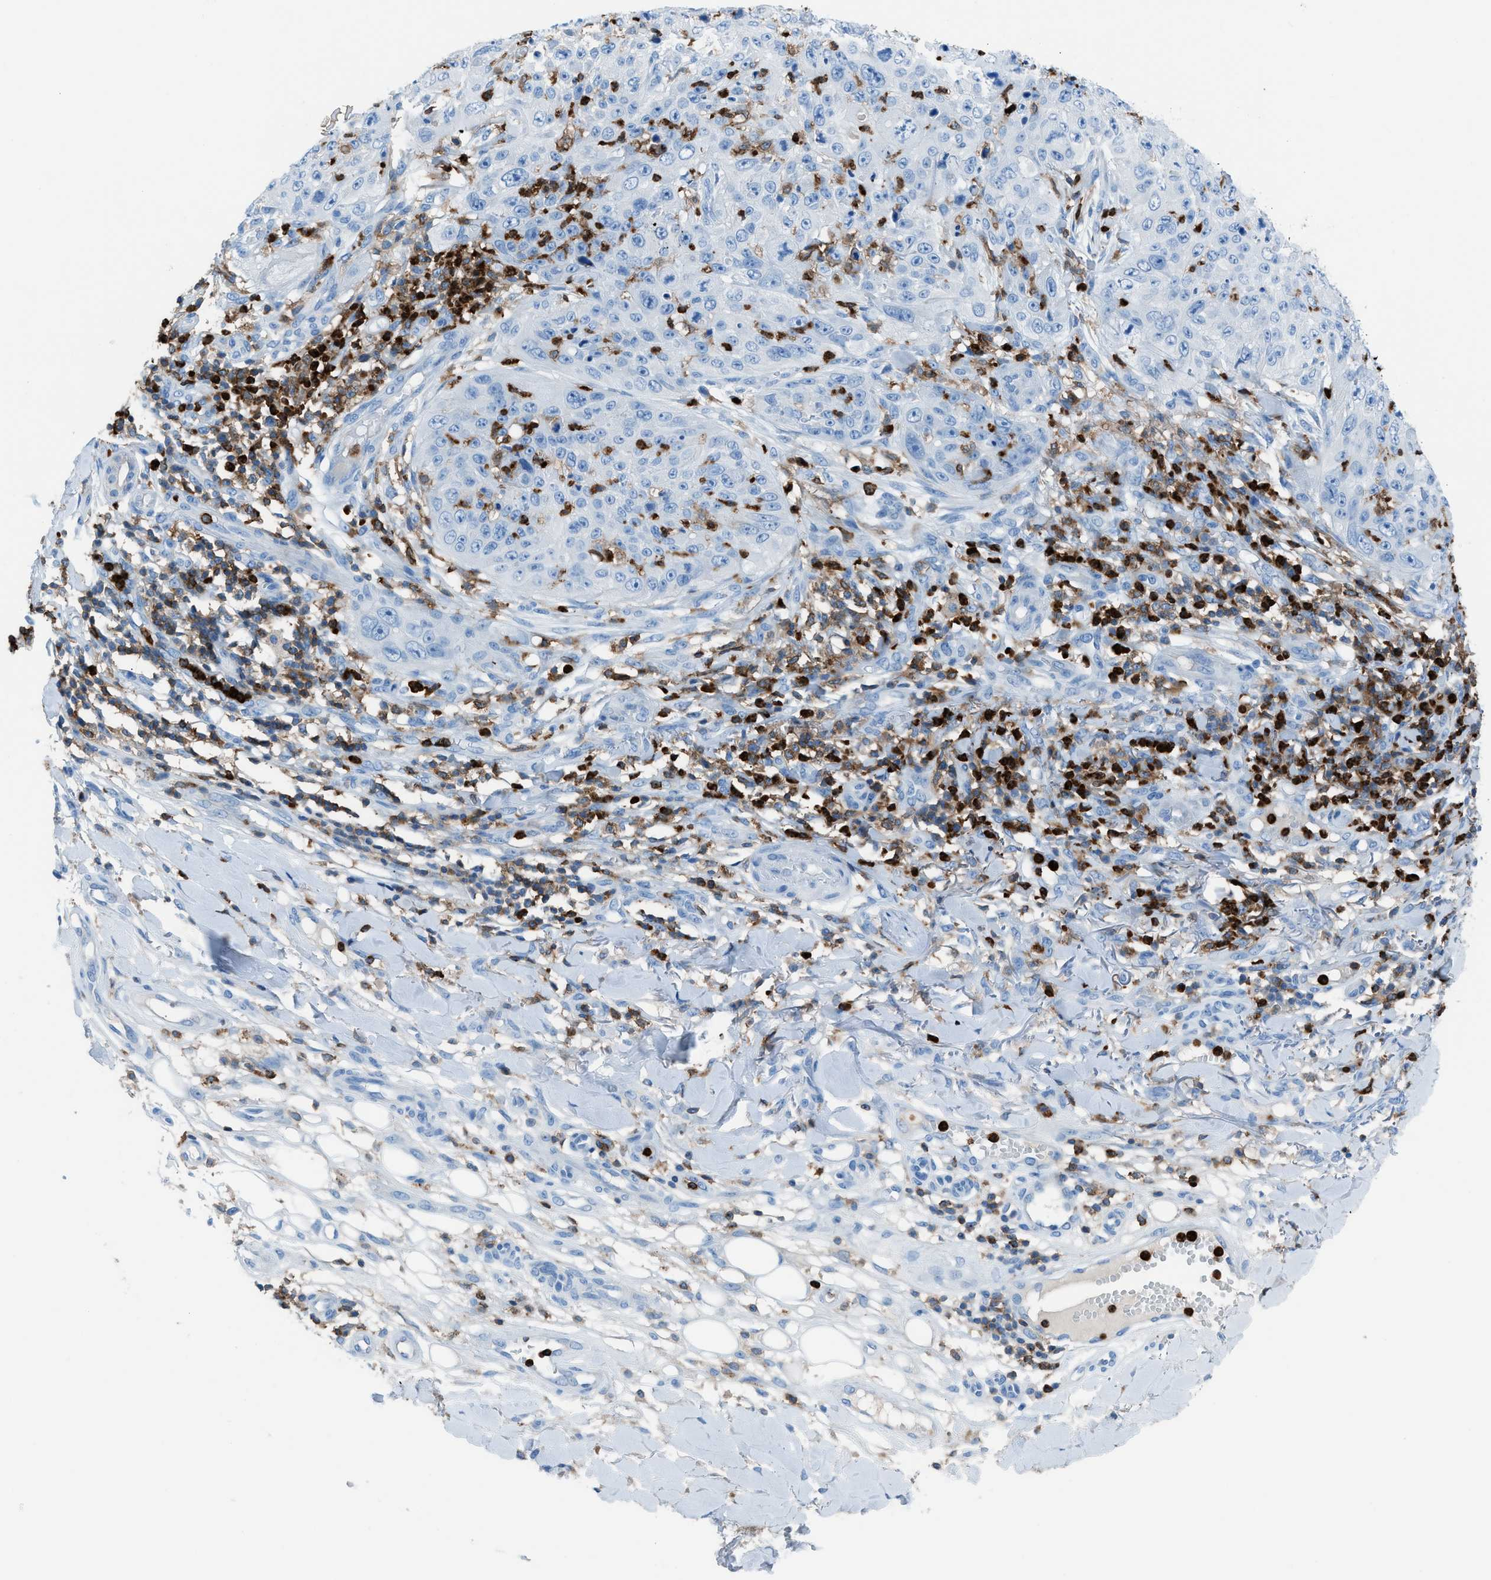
{"staining": {"intensity": "negative", "quantity": "none", "location": "none"}, "tissue": "skin cancer", "cell_type": "Tumor cells", "image_type": "cancer", "snomed": [{"axis": "morphology", "description": "Squamous cell carcinoma, NOS"}, {"axis": "topography", "description": "Skin"}], "caption": "A photomicrograph of skin squamous cell carcinoma stained for a protein displays no brown staining in tumor cells. (Immunohistochemistry (ihc), brightfield microscopy, high magnification).", "gene": "ITGB2", "patient": {"sex": "female", "age": 80}}